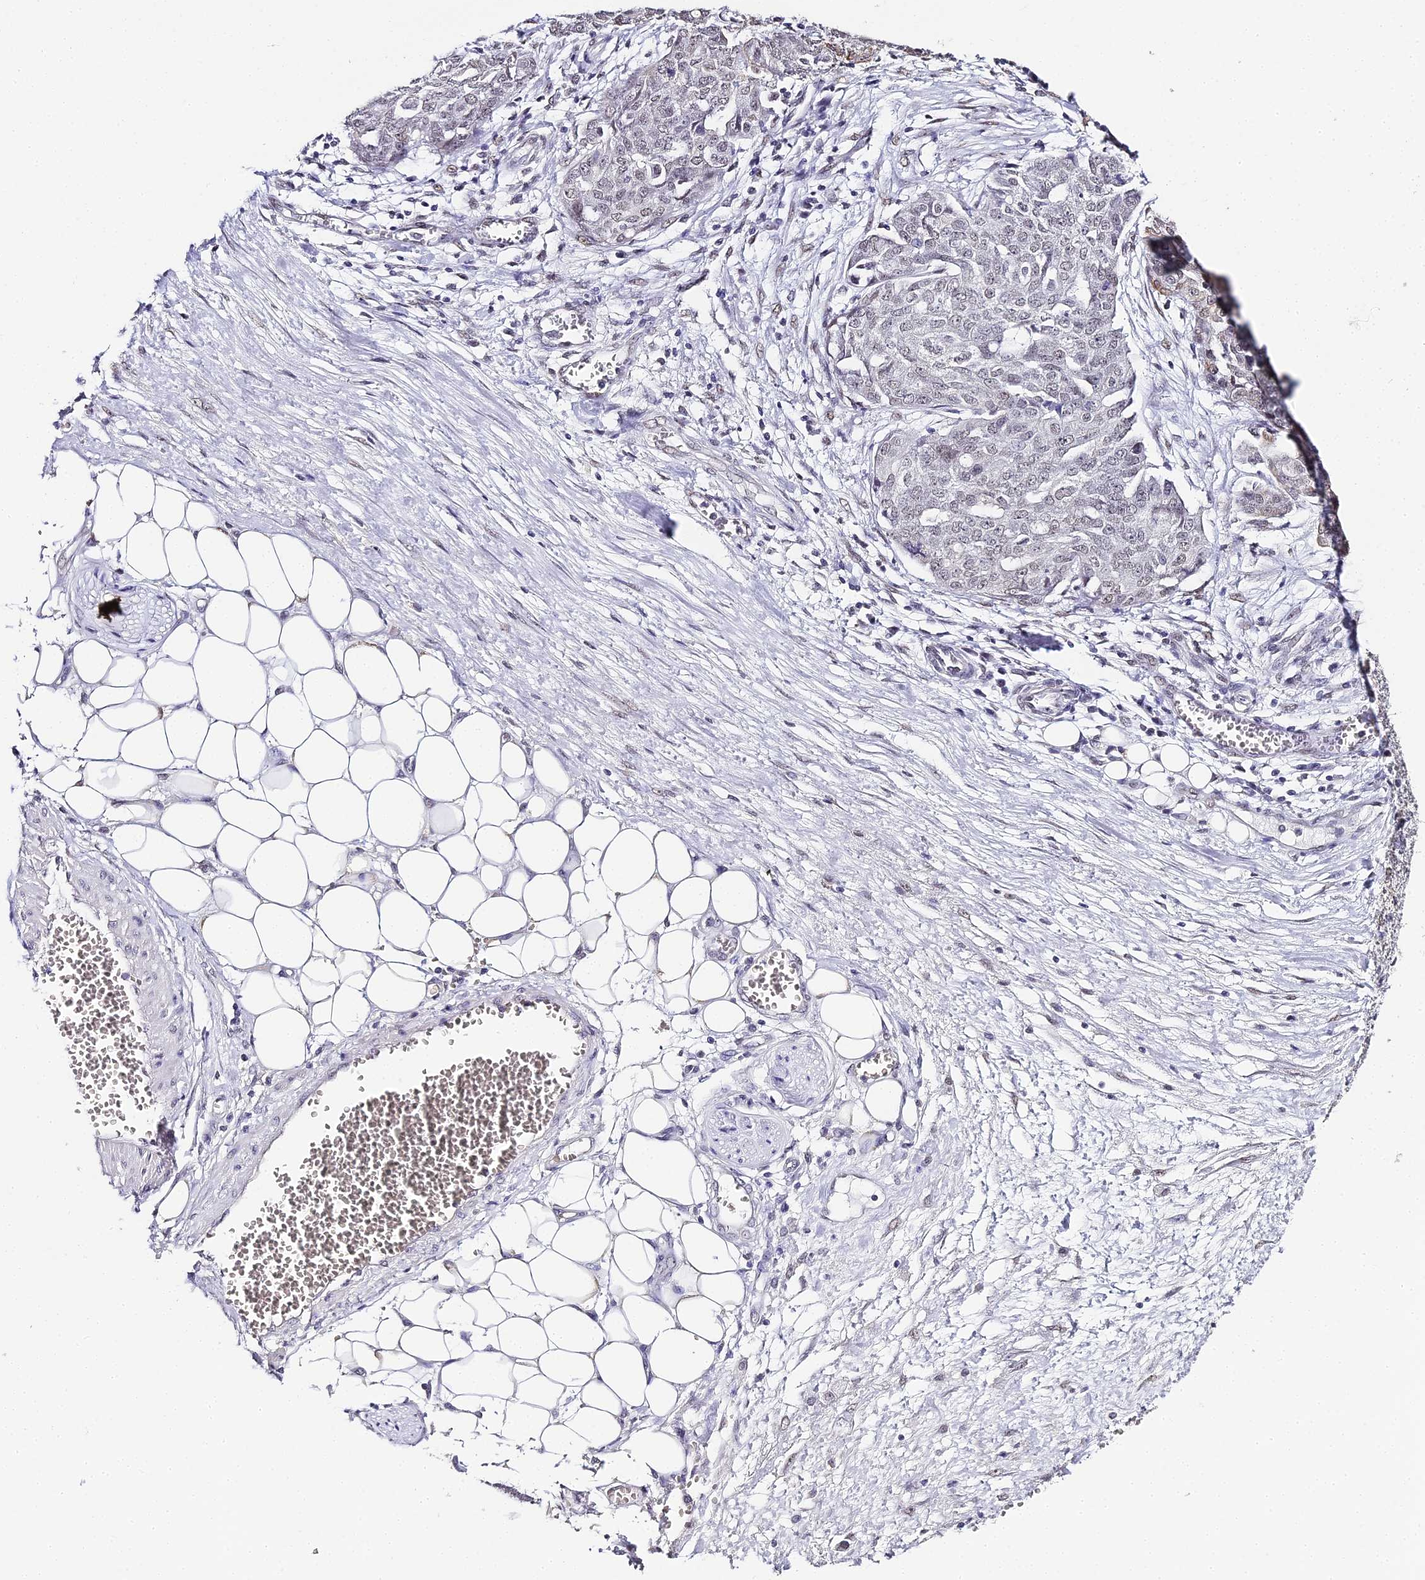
{"staining": {"intensity": "moderate", "quantity": "25%-75%", "location": "nuclear"}, "tissue": "ovarian cancer", "cell_type": "Tumor cells", "image_type": "cancer", "snomed": [{"axis": "morphology", "description": "Cystadenocarcinoma, serous, NOS"}, {"axis": "topography", "description": "Soft tissue"}, {"axis": "topography", "description": "Ovary"}], "caption": "IHC (DAB (3,3'-diaminobenzidine)) staining of human ovarian serous cystadenocarcinoma exhibits moderate nuclear protein staining in about 25%-75% of tumor cells.", "gene": "HNRNPA1", "patient": {"sex": "female", "age": 57}}